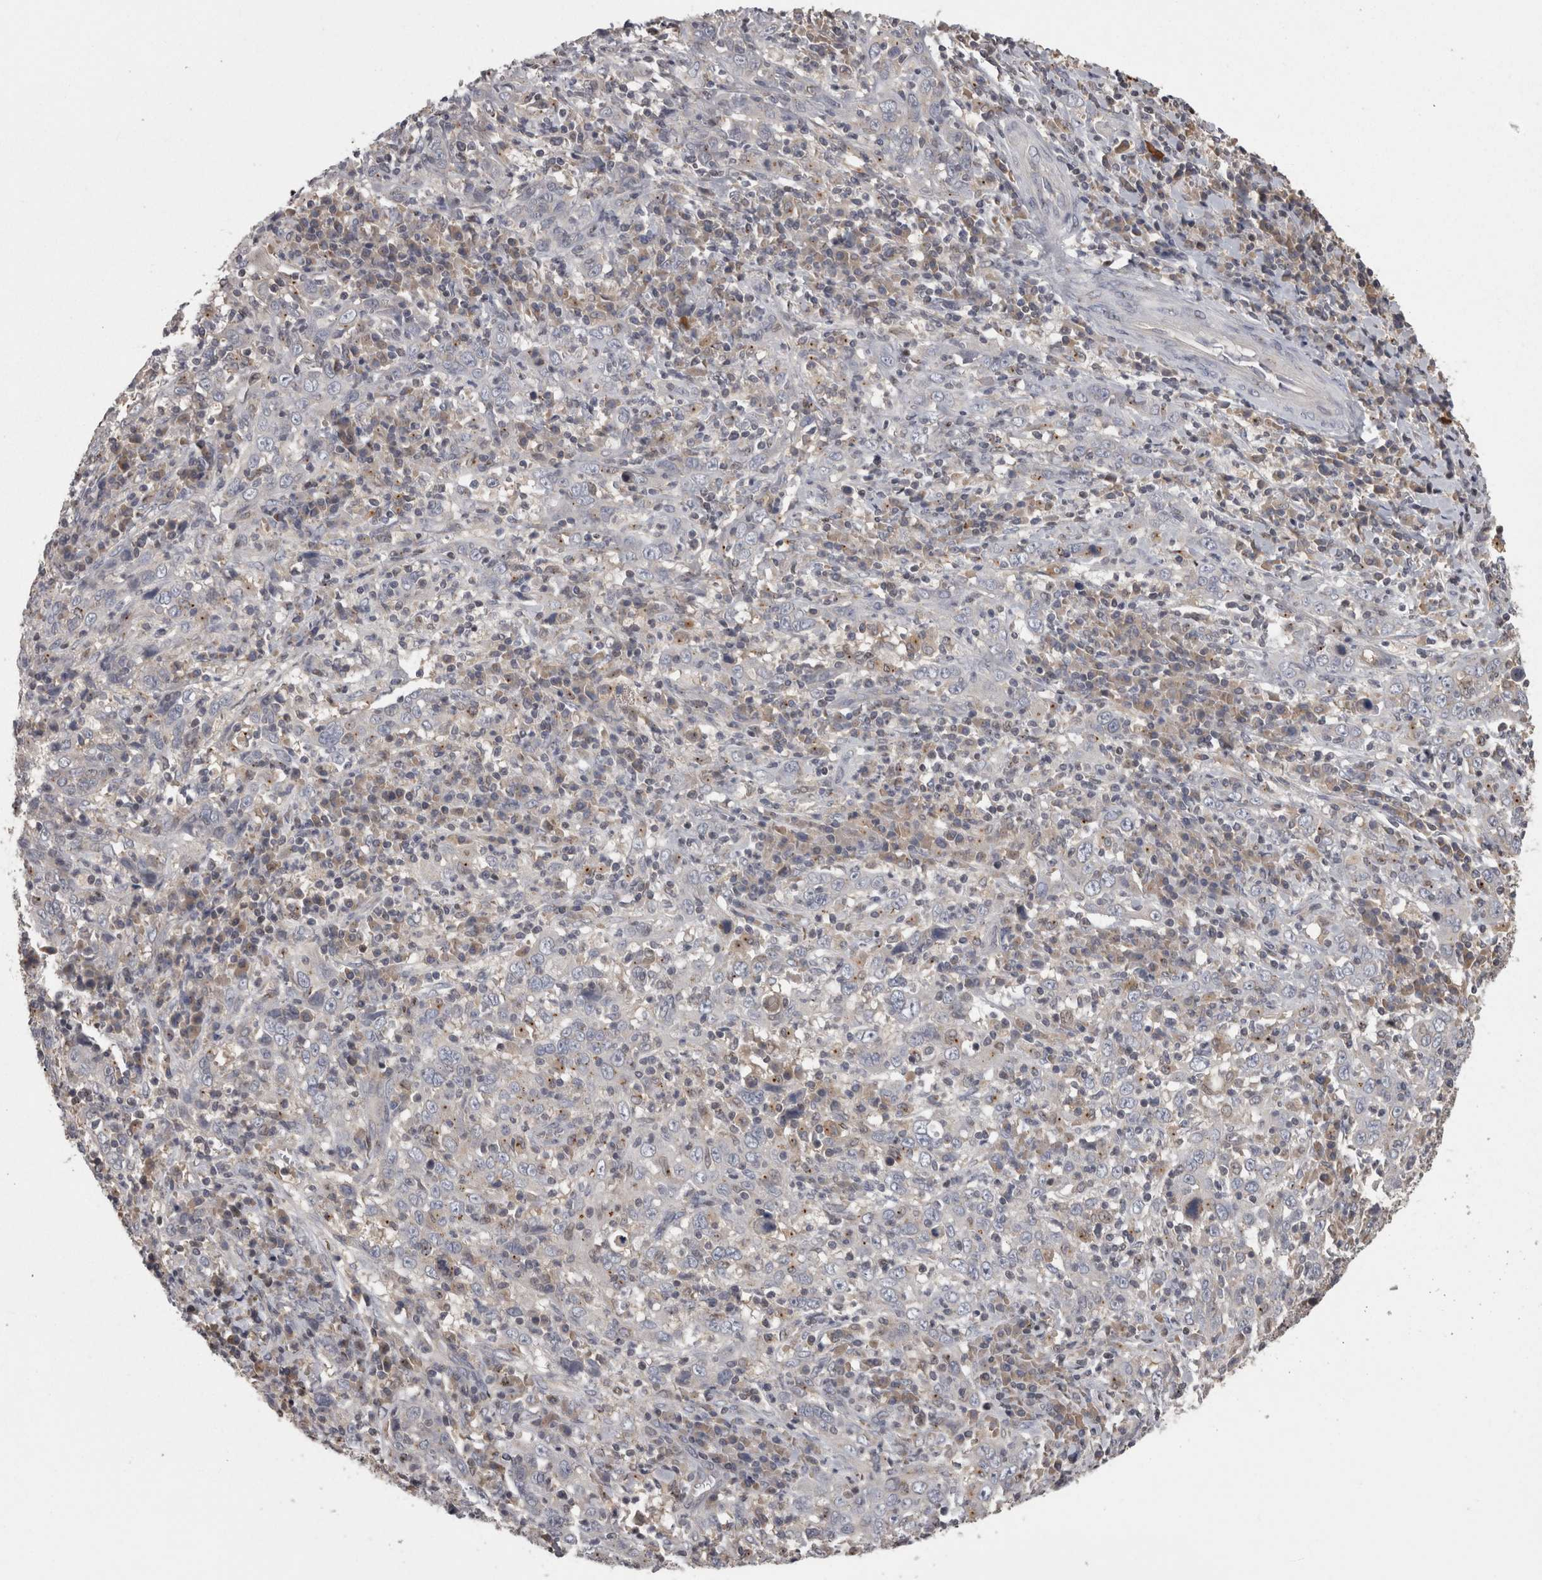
{"staining": {"intensity": "negative", "quantity": "none", "location": "none"}, "tissue": "cervical cancer", "cell_type": "Tumor cells", "image_type": "cancer", "snomed": [{"axis": "morphology", "description": "Squamous cell carcinoma, NOS"}, {"axis": "topography", "description": "Cervix"}], "caption": "Squamous cell carcinoma (cervical) was stained to show a protein in brown. There is no significant positivity in tumor cells.", "gene": "PCM1", "patient": {"sex": "female", "age": 46}}